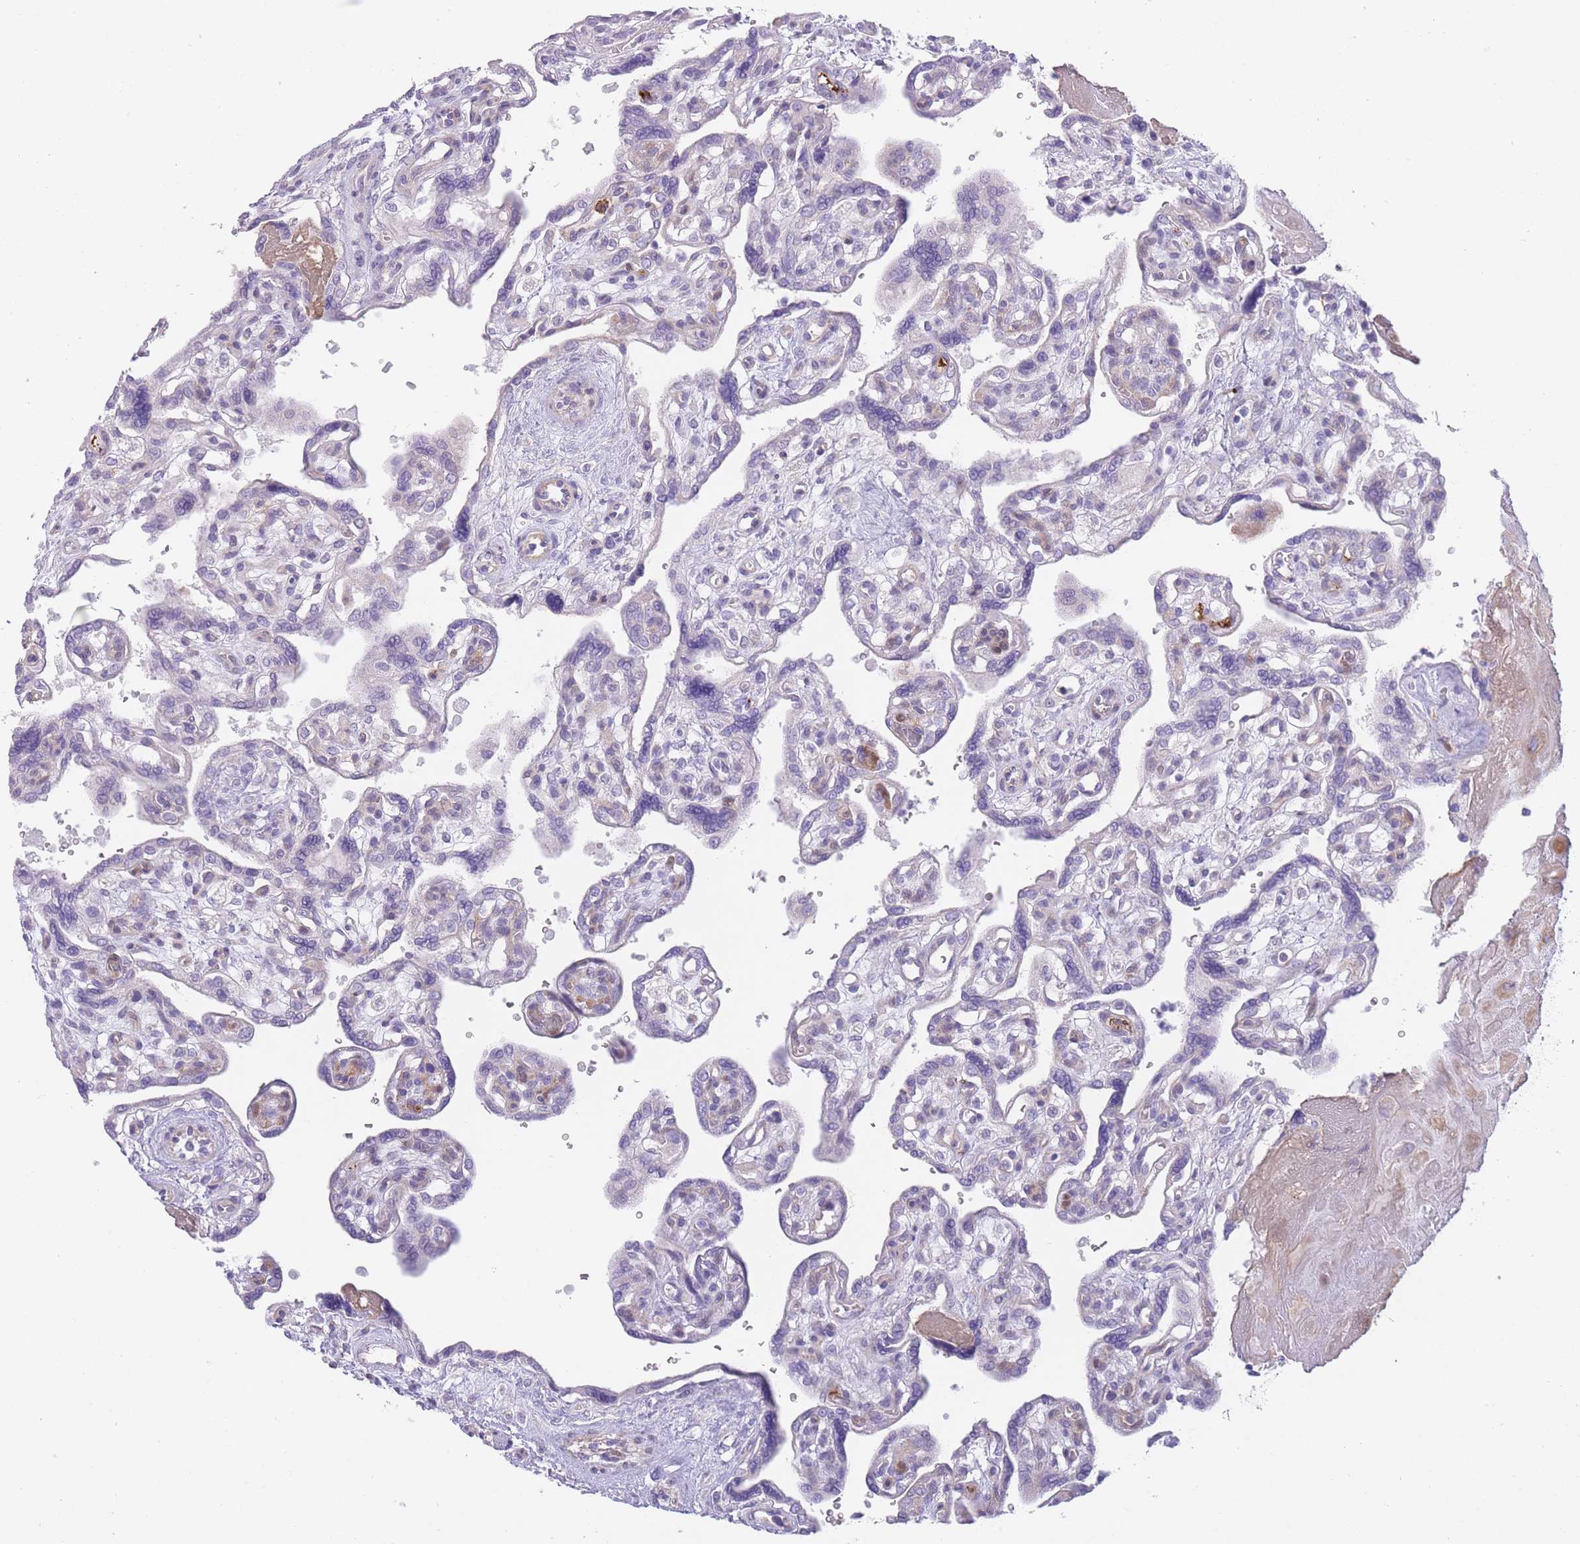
{"staining": {"intensity": "negative", "quantity": "none", "location": "none"}, "tissue": "placenta", "cell_type": "Trophoblastic cells", "image_type": "normal", "snomed": [{"axis": "morphology", "description": "Normal tissue, NOS"}, {"axis": "topography", "description": "Placenta"}], "caption": "Placenta was stained to show a protein in brown. There is no significant positivity in trophoblastic cells. Brightfield microscopy of immunohistochemistry stained with DAB (3,3'-diaminobenzidine) (brown) and hematoxylin (blue), captured at high magnification.", "gene": "IMPG1", "patient": {"sex": "female", "age": 39}}